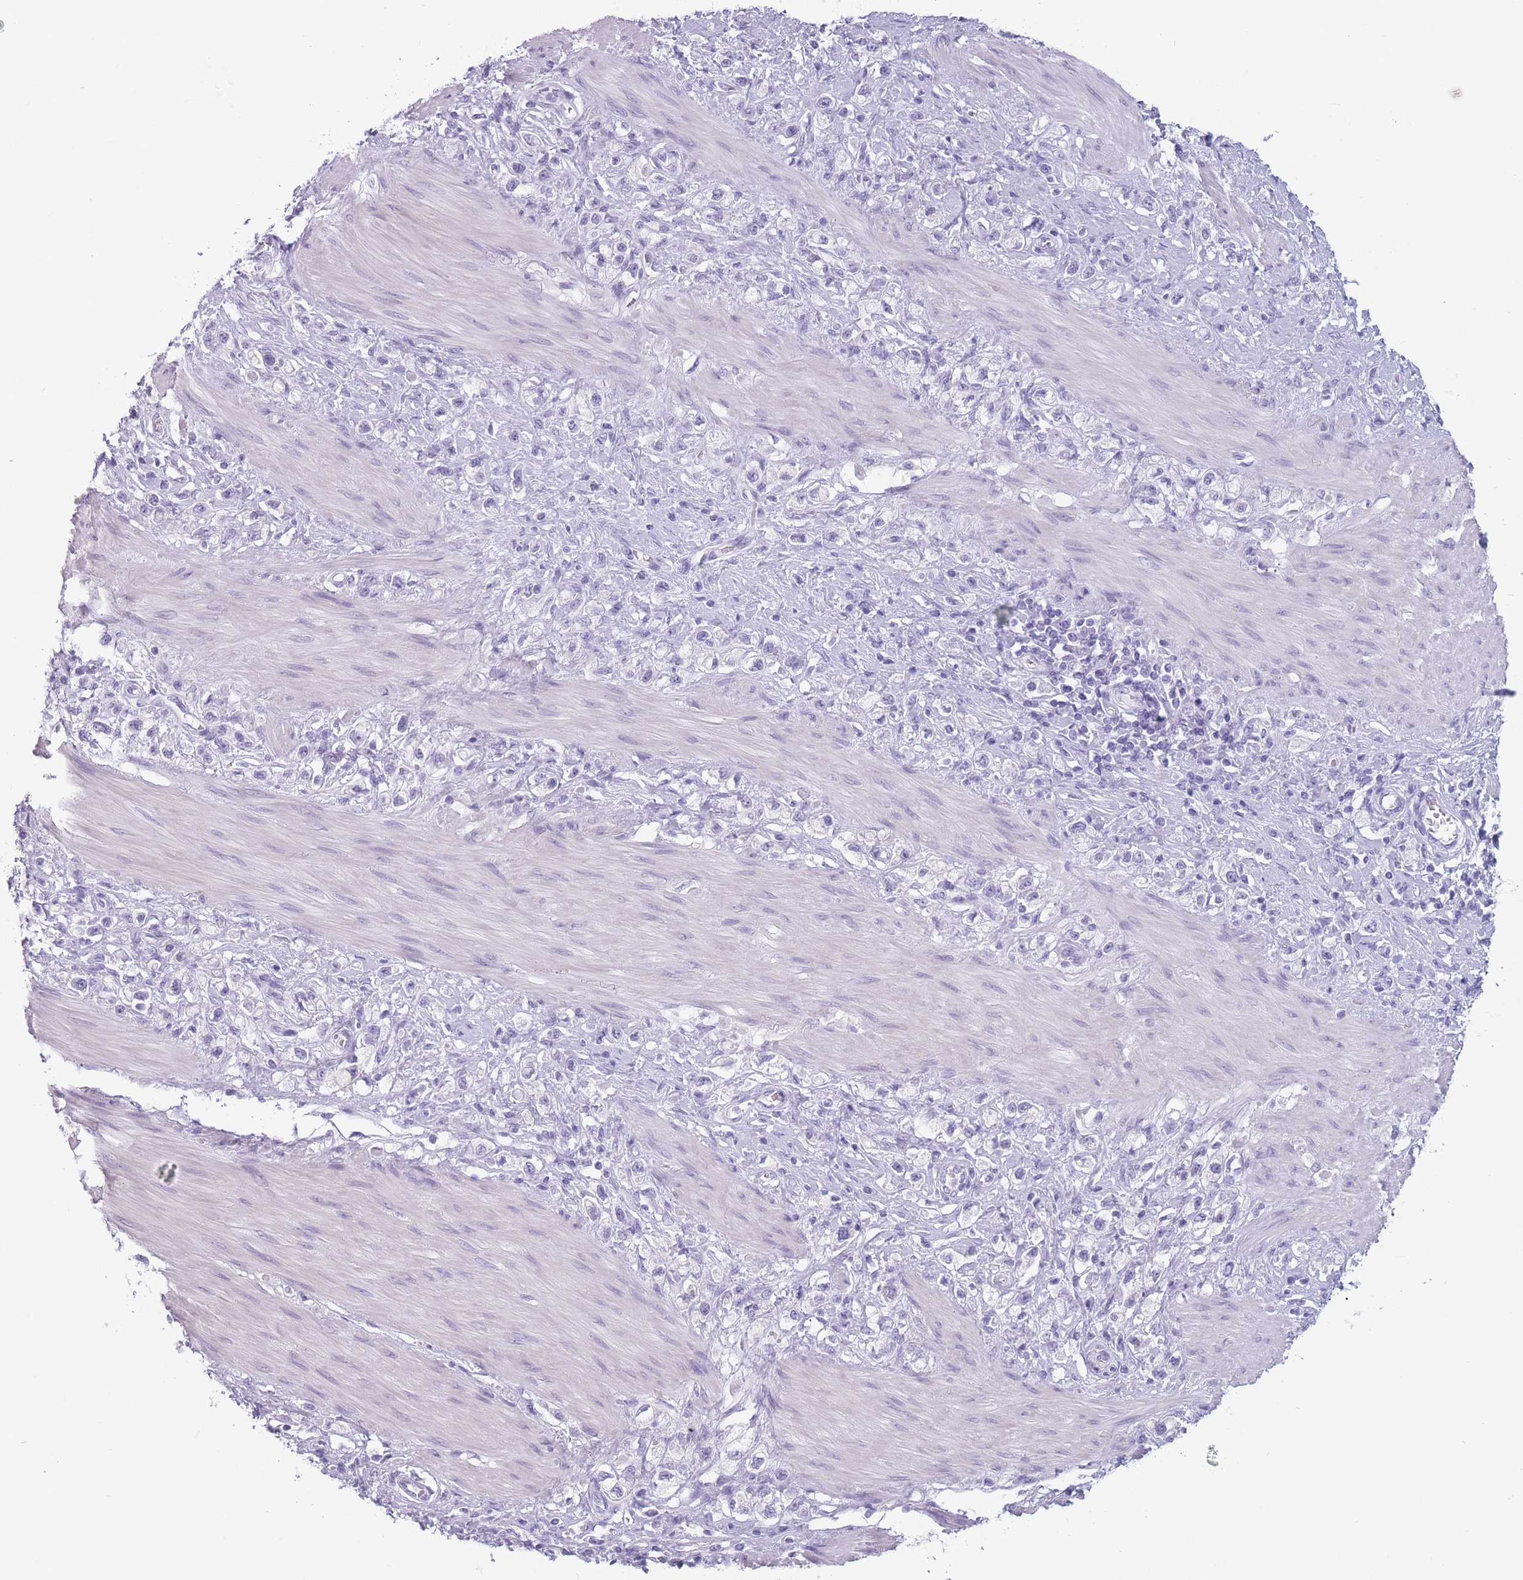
{"staining": {"intensity": "negative", "quantity": "none", "location": "none"}, "tissue": "stomach cancer", "cell_type": "Tumor cells", "image_type": "cancer", "snomed": [{"axis": "morphology", "description": "Adenocarcinoma, NOS"}, {"axis": "topography", "description": "Stomach"}], "caption": "Stomach cancer (adenocarcinoma) stained for a protein using immunohistochemistry demonstrates no expression tumor cells.", "gene": "CCNO", "patient": {"sex": "female", "age": 65}}